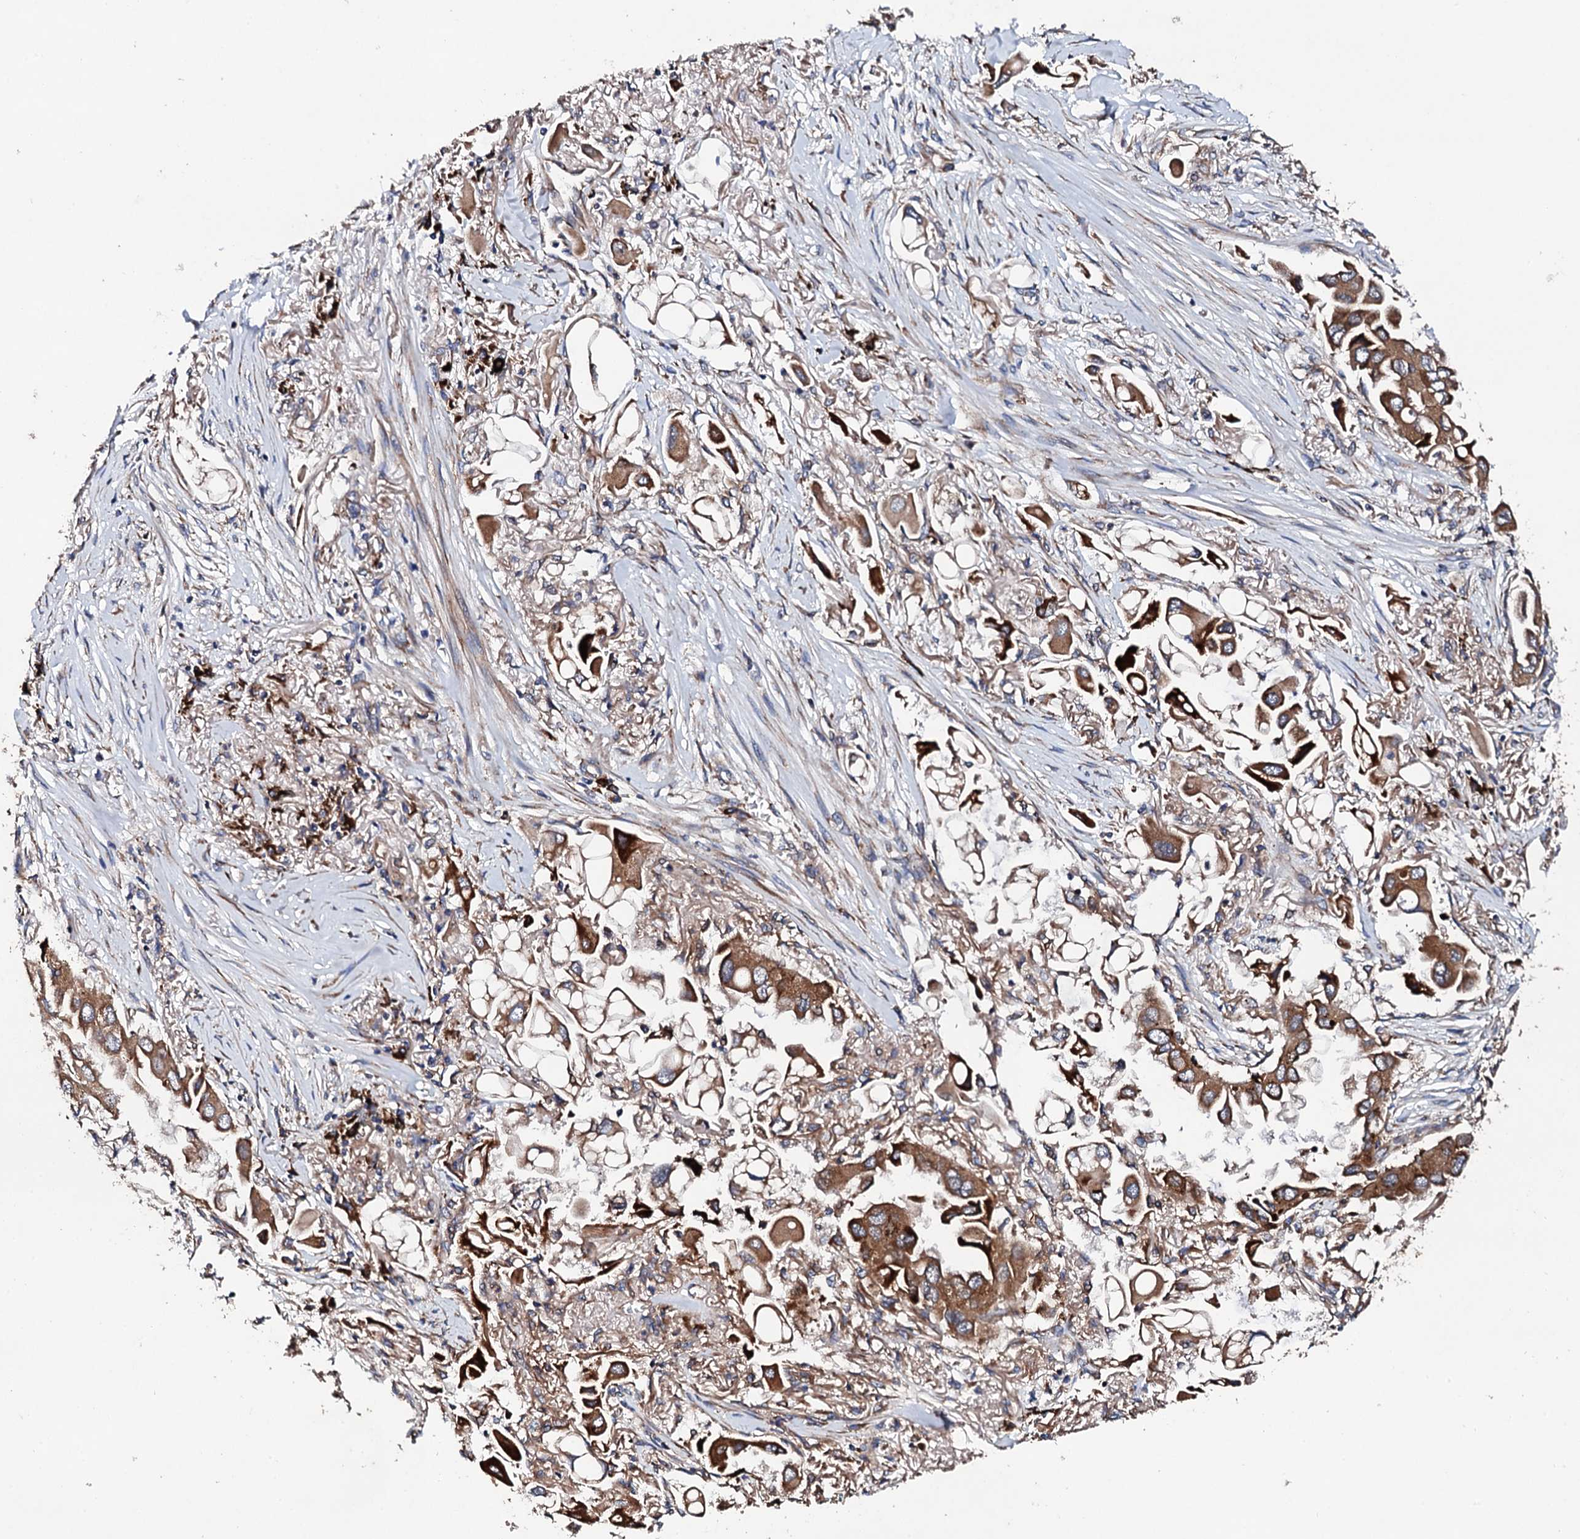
{"staining": {"intensity": "strong", "quantity": ">75%", "location": "cytoplasmic/membranous"}, "tissue": "lung cancer", "cell_type": "Tumor cells", "image_type": "cancer", "snomed": [{"axis": "morphology", "description": "Adenocarcinoma, NOS"}, {"axis": "topography", "description": "Lung"}], "caption": "A micrograph of human adenocarcinoma (lung) stained for a protein exhibits strong cytoplasmic/membranous brown staining in tumor cells.", "gene": "LIPT2", "patient": {"sex": "female", "age": 76}}